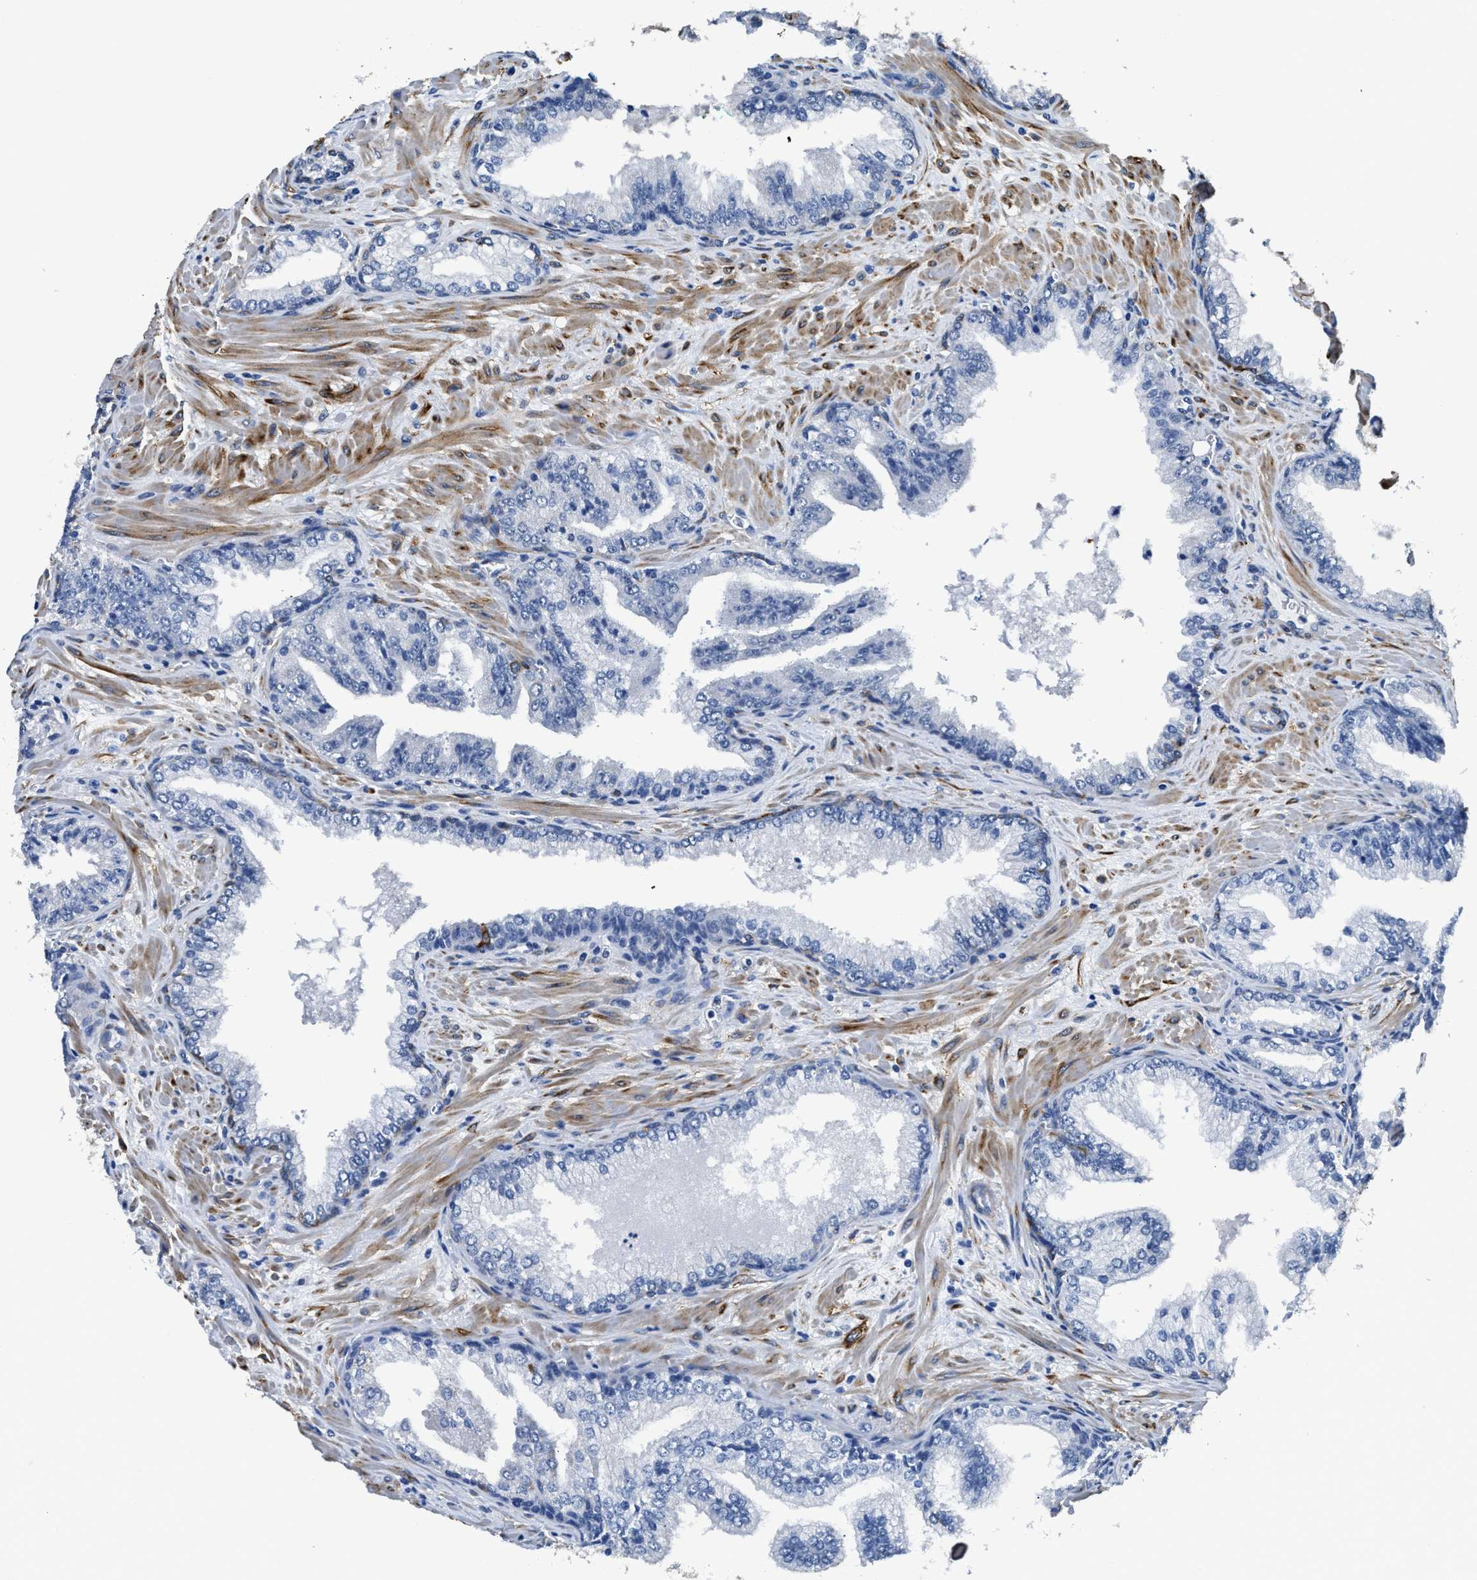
{"staining": {"intensity": "negative", "quantity": "none", "location": "none"}, "tissue": "prostate cancer", "cell_type": "Tumor cells", "image_type": "cancer", "snomed": [{"axis": "morphology", "description": "Adenocarcinoma, High grade"}, {"axis": "topography", "description": "Prostate"}], "caption": "Immunohistochemistry (IHC) of human prostate adenocarcinoma (high-grade) reveals no expression in tumor cells.", "gene": "ZSWIM5", "patient": {"sex": "male", "age": 71}}